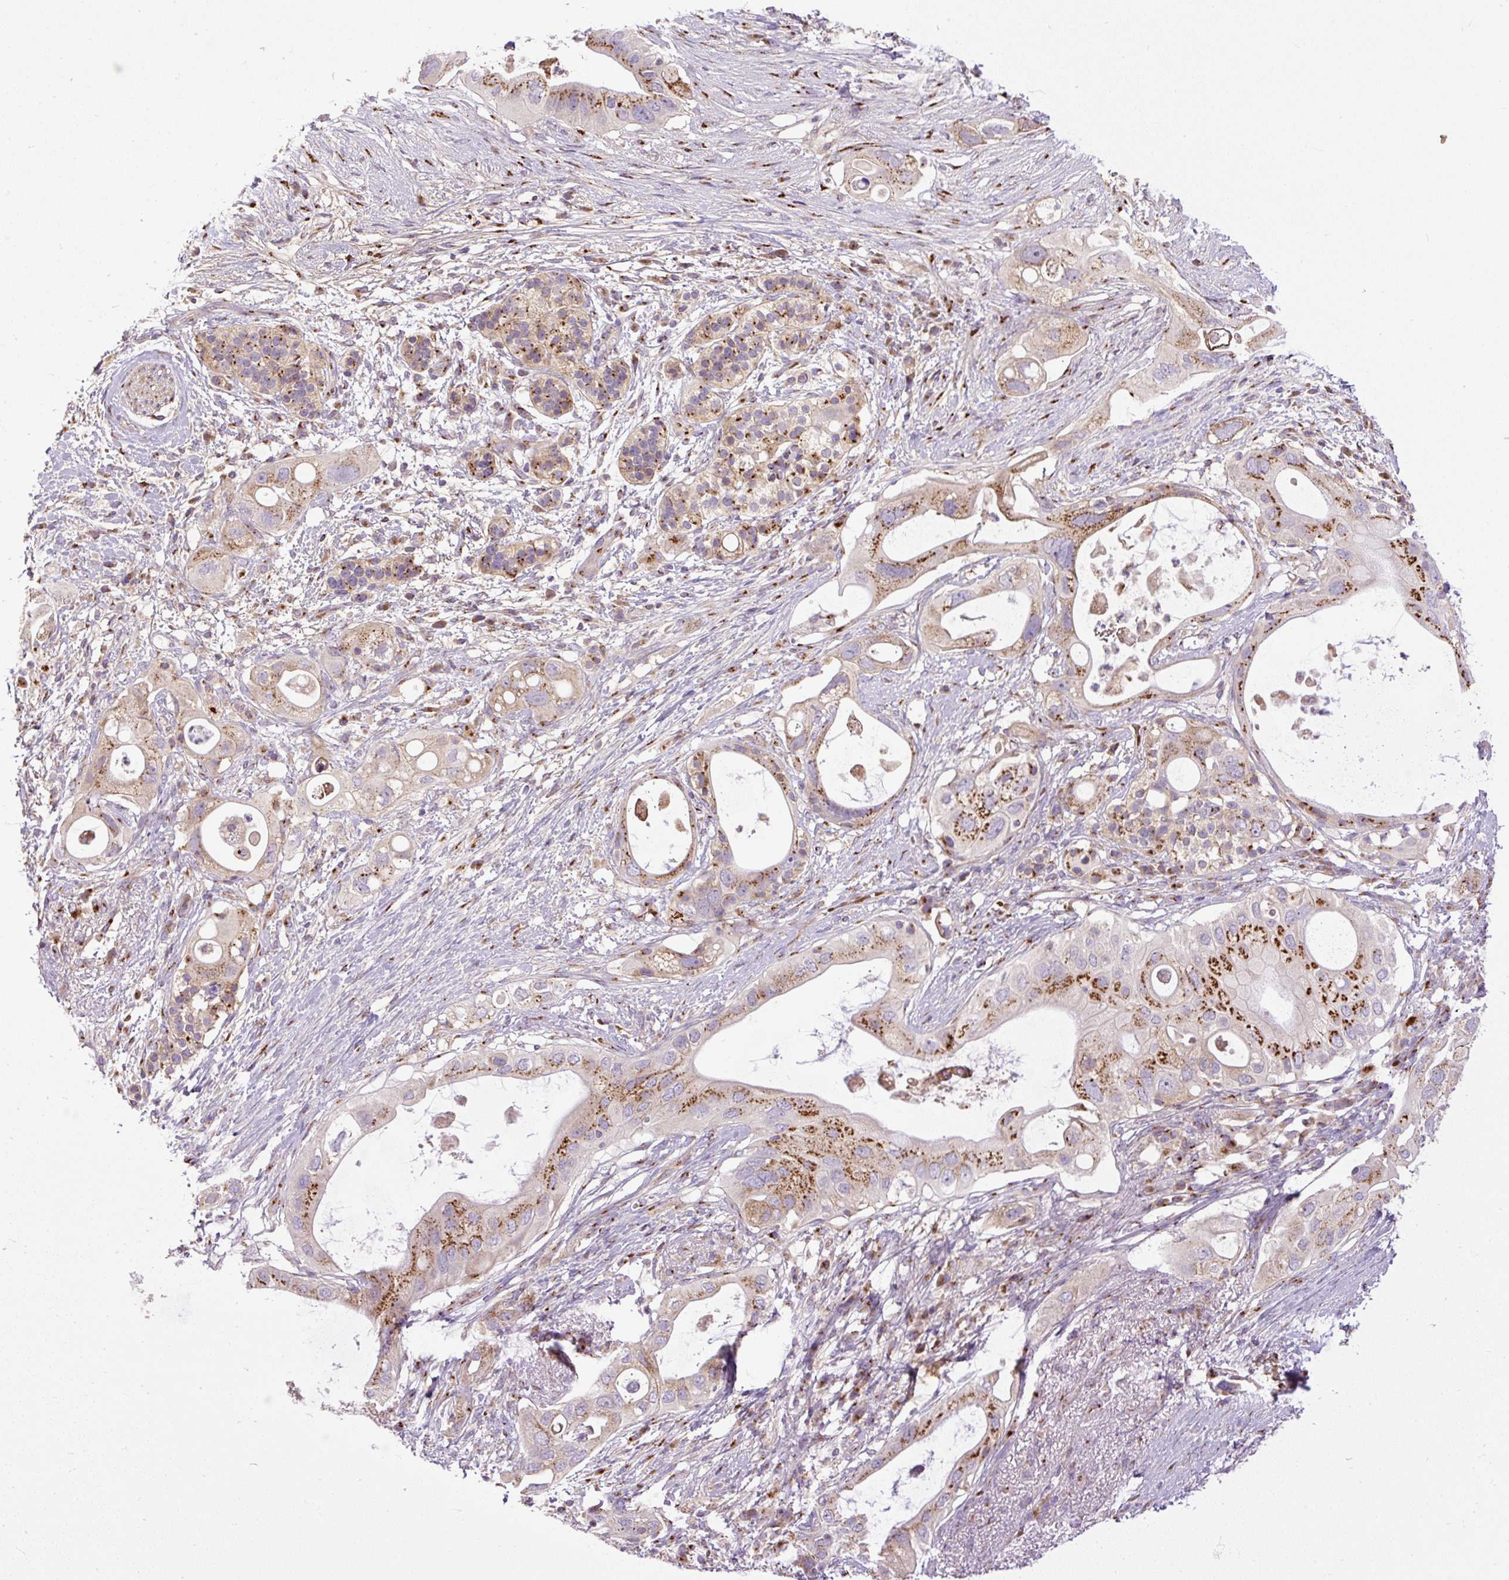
{"staining": {"intensity": "strong", "quantity": "25%-75%", "location": "cytoplasmic/membranous"}, "tissue": "pancreatic cancer", "cell_type": "Tumor cells", "image_type": "cancer", "snomed": [{"axis": "morphology", "description": "Adenocarcinoma, NOS"}, {"axis": "topography", "description": "Pancreas"}], "caption": "The histopathology image displays immunohistochemical staining of adenocarcinoma (pancreatic). There is strong cytoplasmic/membranous staining is identified in about 25%-75% of tumor cells.", "gene": "MSMP", "patient": {"sex": "female", "age": 72}}